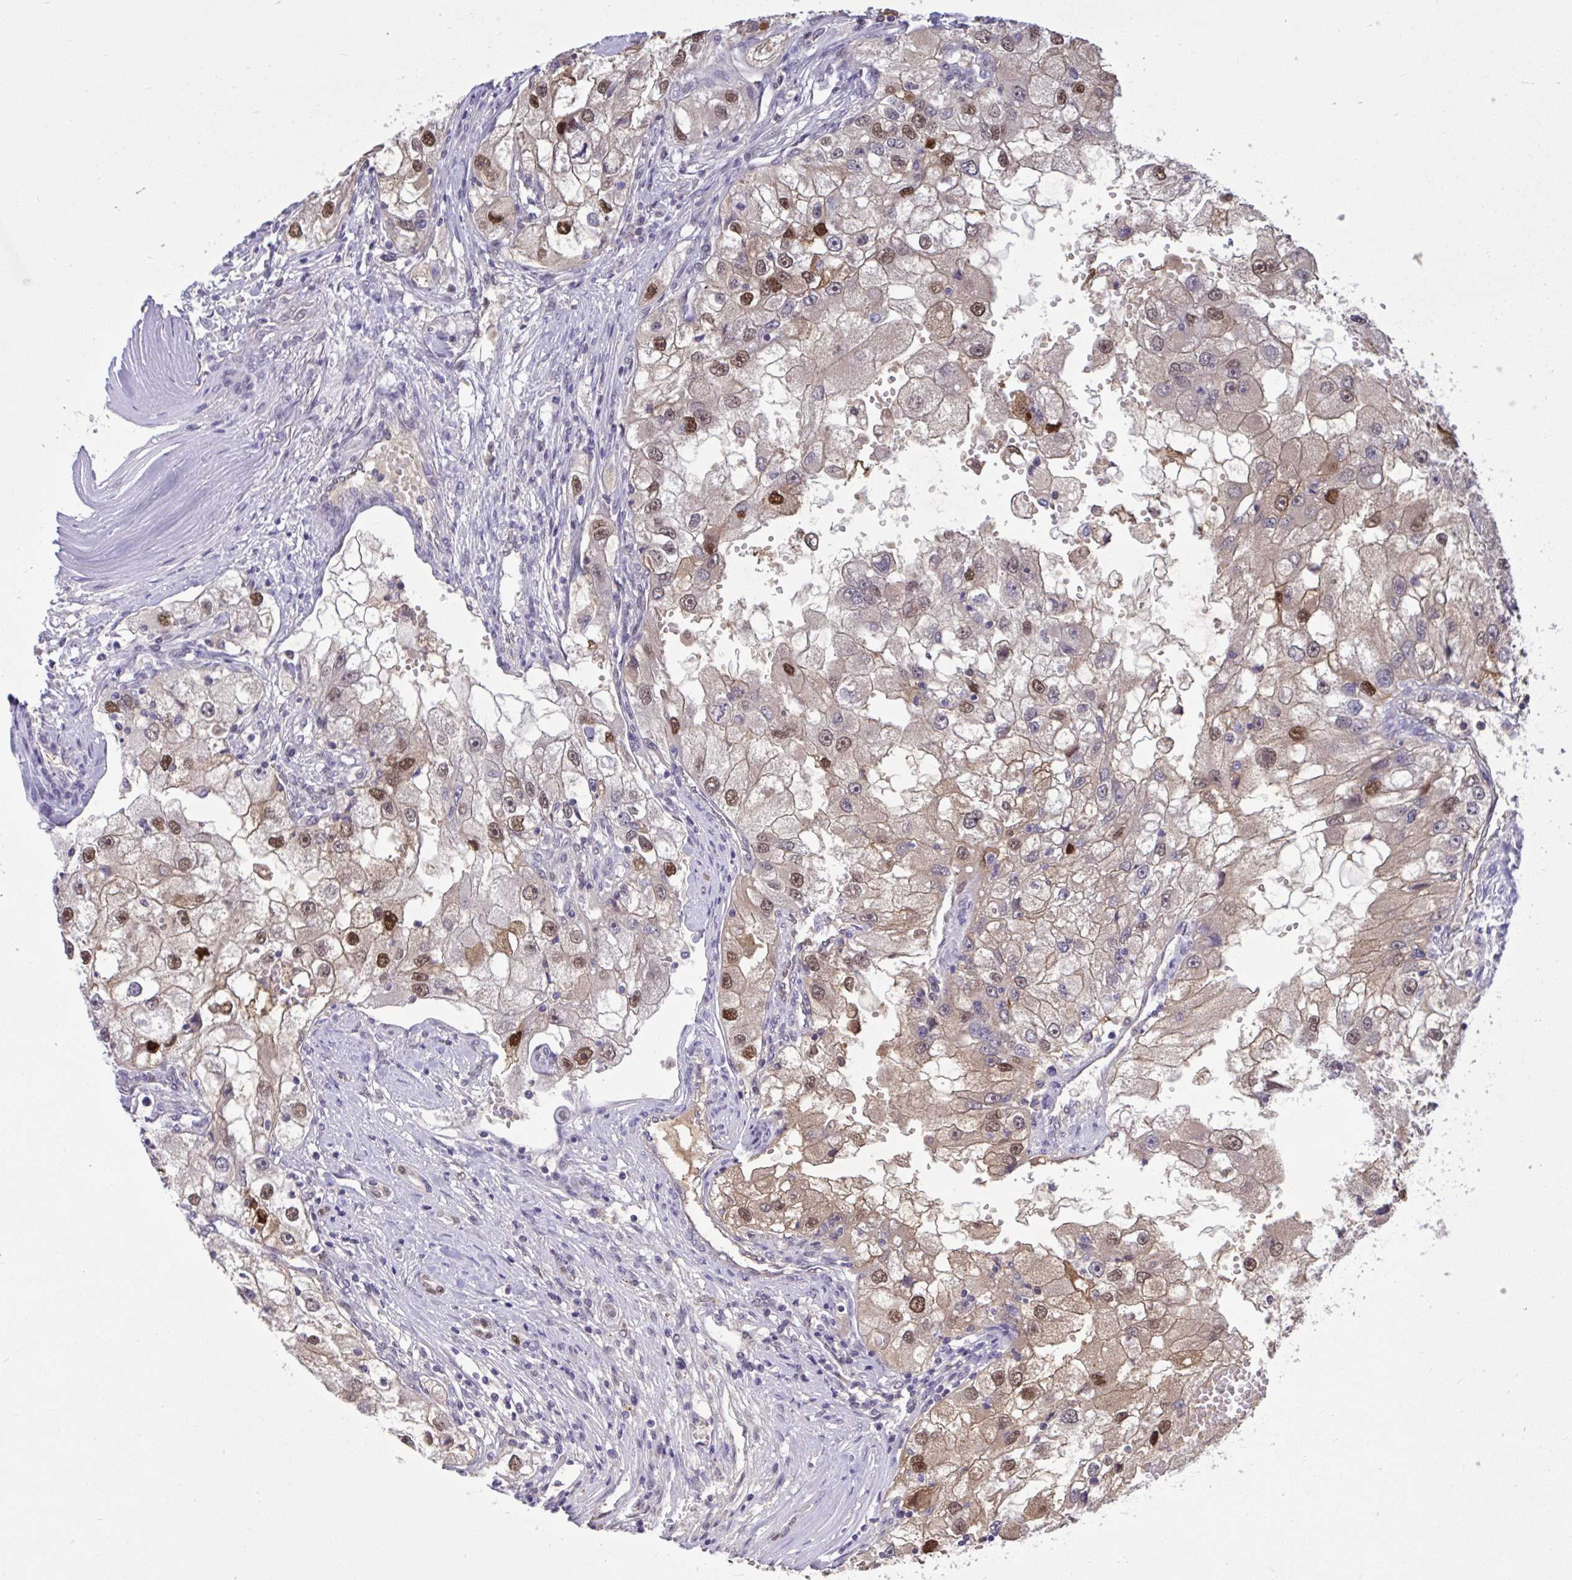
{"staining": {"intensity": "moderate", "quantity": ">75%", "location": "cytoplasmic/membranous,nuclear"}, "tissue": "renal cancer", "cell_type": "Tumor cells", "image_type": "cancer", "snomed": [{"axis": "morphology", "description": "Adenocarcinoma, NOS"}, {"axis": "topography", "description": "Kidney"}], "caption": "Adenocarcinoma (renal) stained with immunohistochemistry (IHC) exhibits moderate cytoplasmic/membranous and nuclear staining in about >75% of tumor cells.", "gene": "RBL1", "patient": {"sex": "male", "age": 63}}